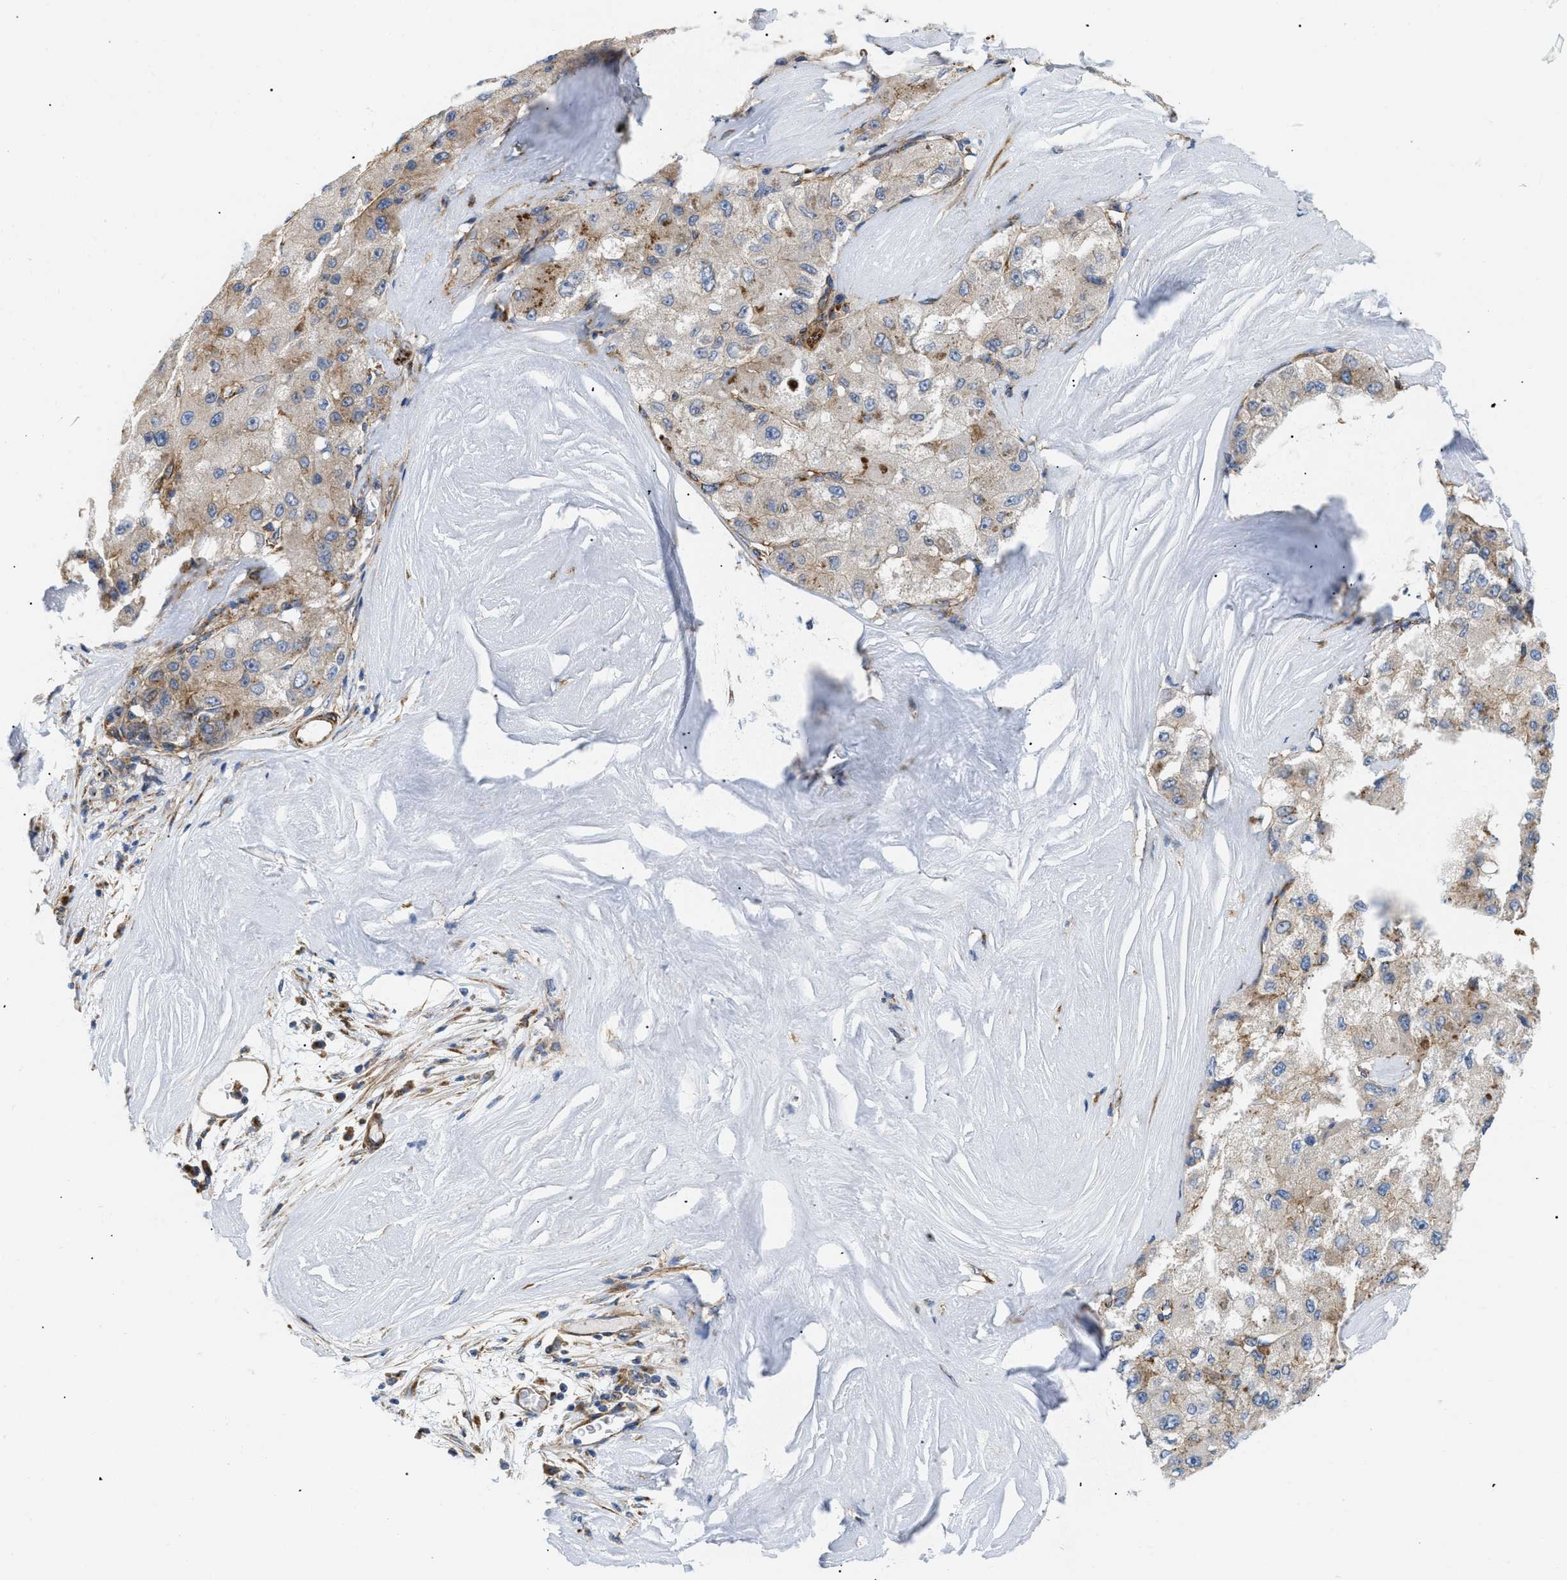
{"staining": {"intensity": "moderate", "quantity": "<25%", "location": "cytoplasmic/membranous"}, "tissue": "liver cancer", "cell_type": "Tumor cells", "image_type": "cancer", "snomed": [{"axis": "morphology", "description": "Carcinoma, Hepatocellular, NOS"}, {"axis": "topography", "description": "Liver"}], "caption": "A low amount of moderate cytoplasmic/membranous positivity is present in about <25% of tumor cells in liver hepatocellular carcinoma tissue.", "gene": "DCTN4", "patient": {"sex": "male", "age": 80}}